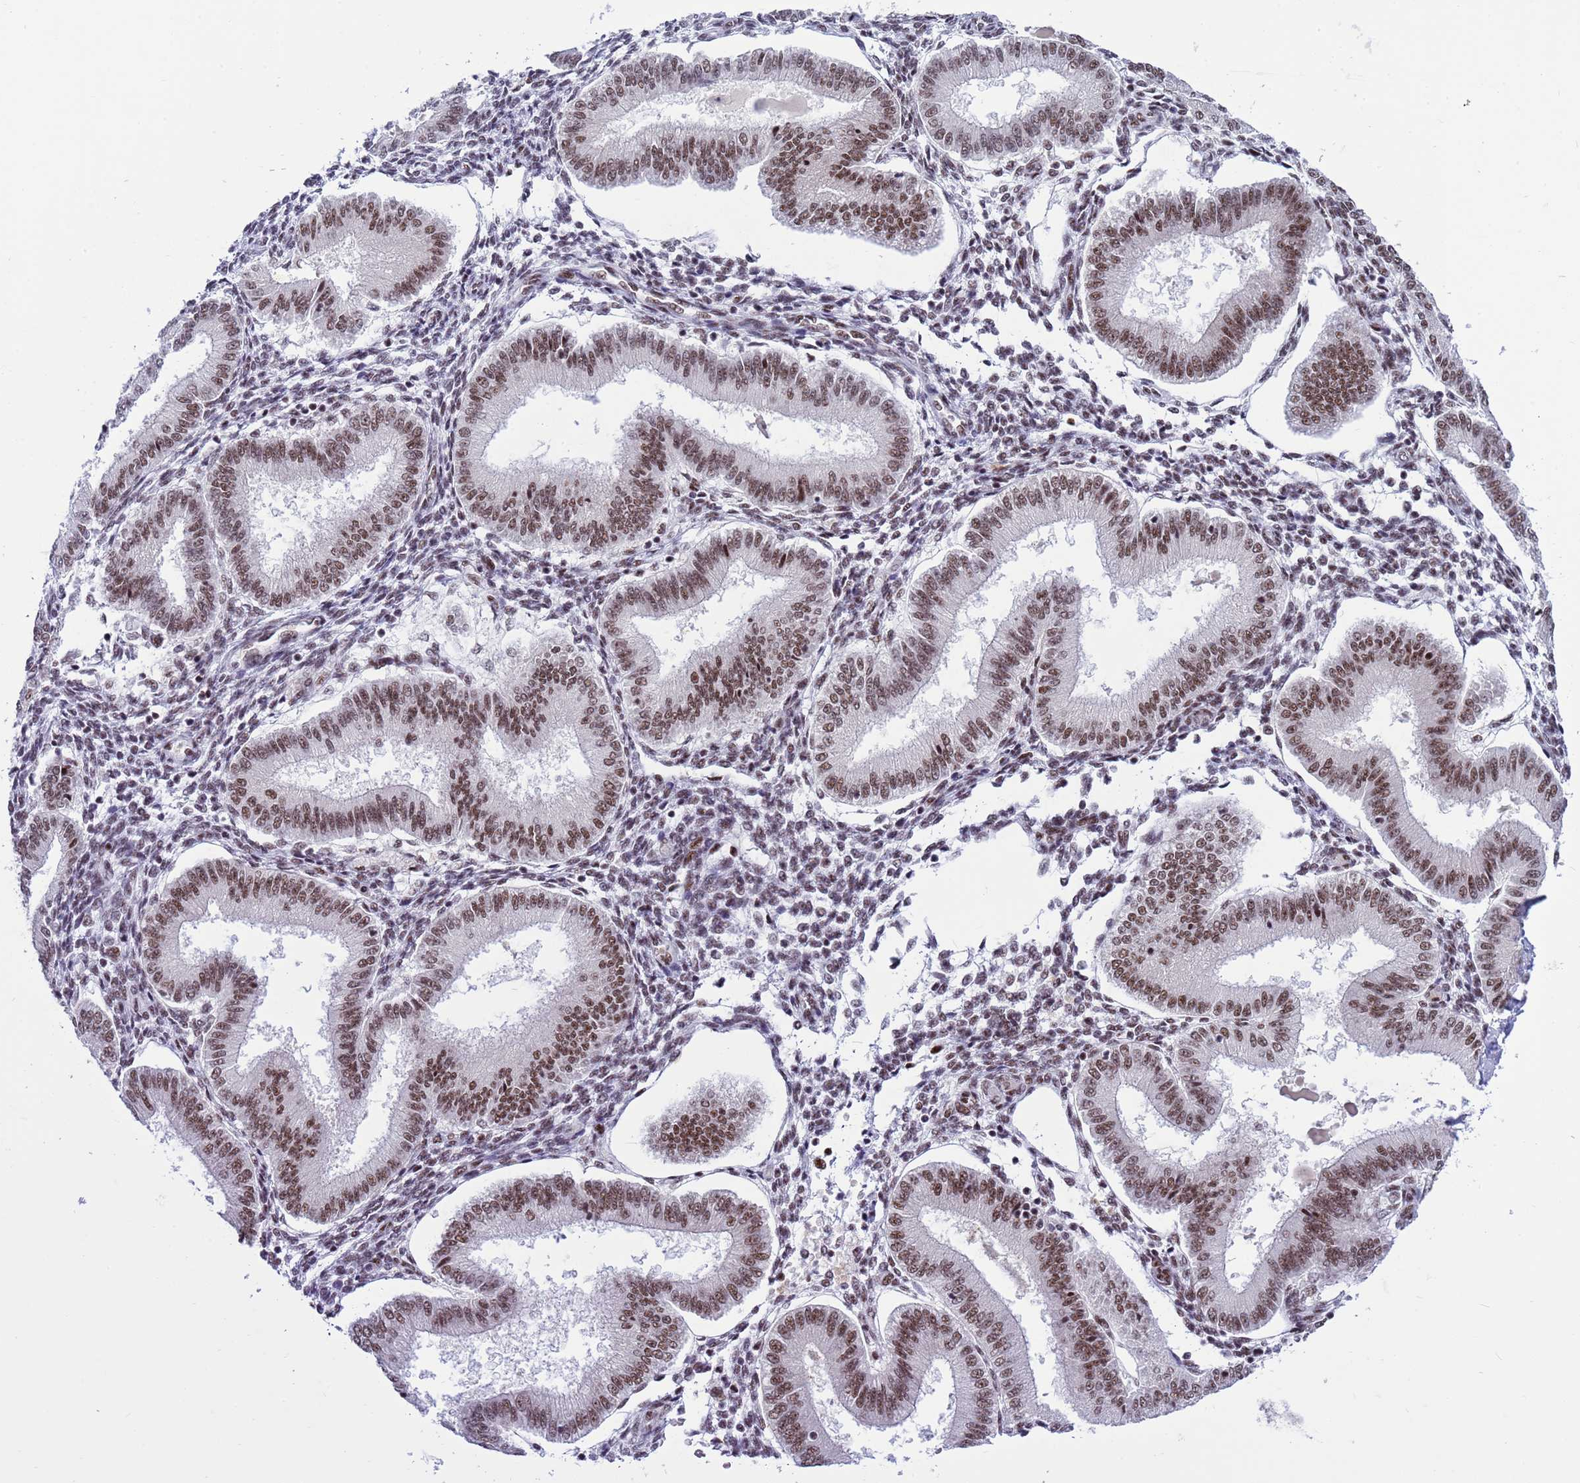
{"staining": {"intensity": "weak", "quantity": "25%-75%", "location": "nuclear"}, "tissue": "endometrium", "cell_type": "Cells in endometrial stroma", "image_type": "normal", "snomed": [{"axis": "morphology", "description": "Normal tissue, NOS"}, {"axis": "topography", "description": "Endometrium"}], "caption": "The image displays immunohistochemical staining of normal endometrium. There is weak nuclear staining is present in approximately 25%-75% of cells in endometrial stroma.", "gene": "THOC2", "patient": {"sex": "female", "age": 39}}